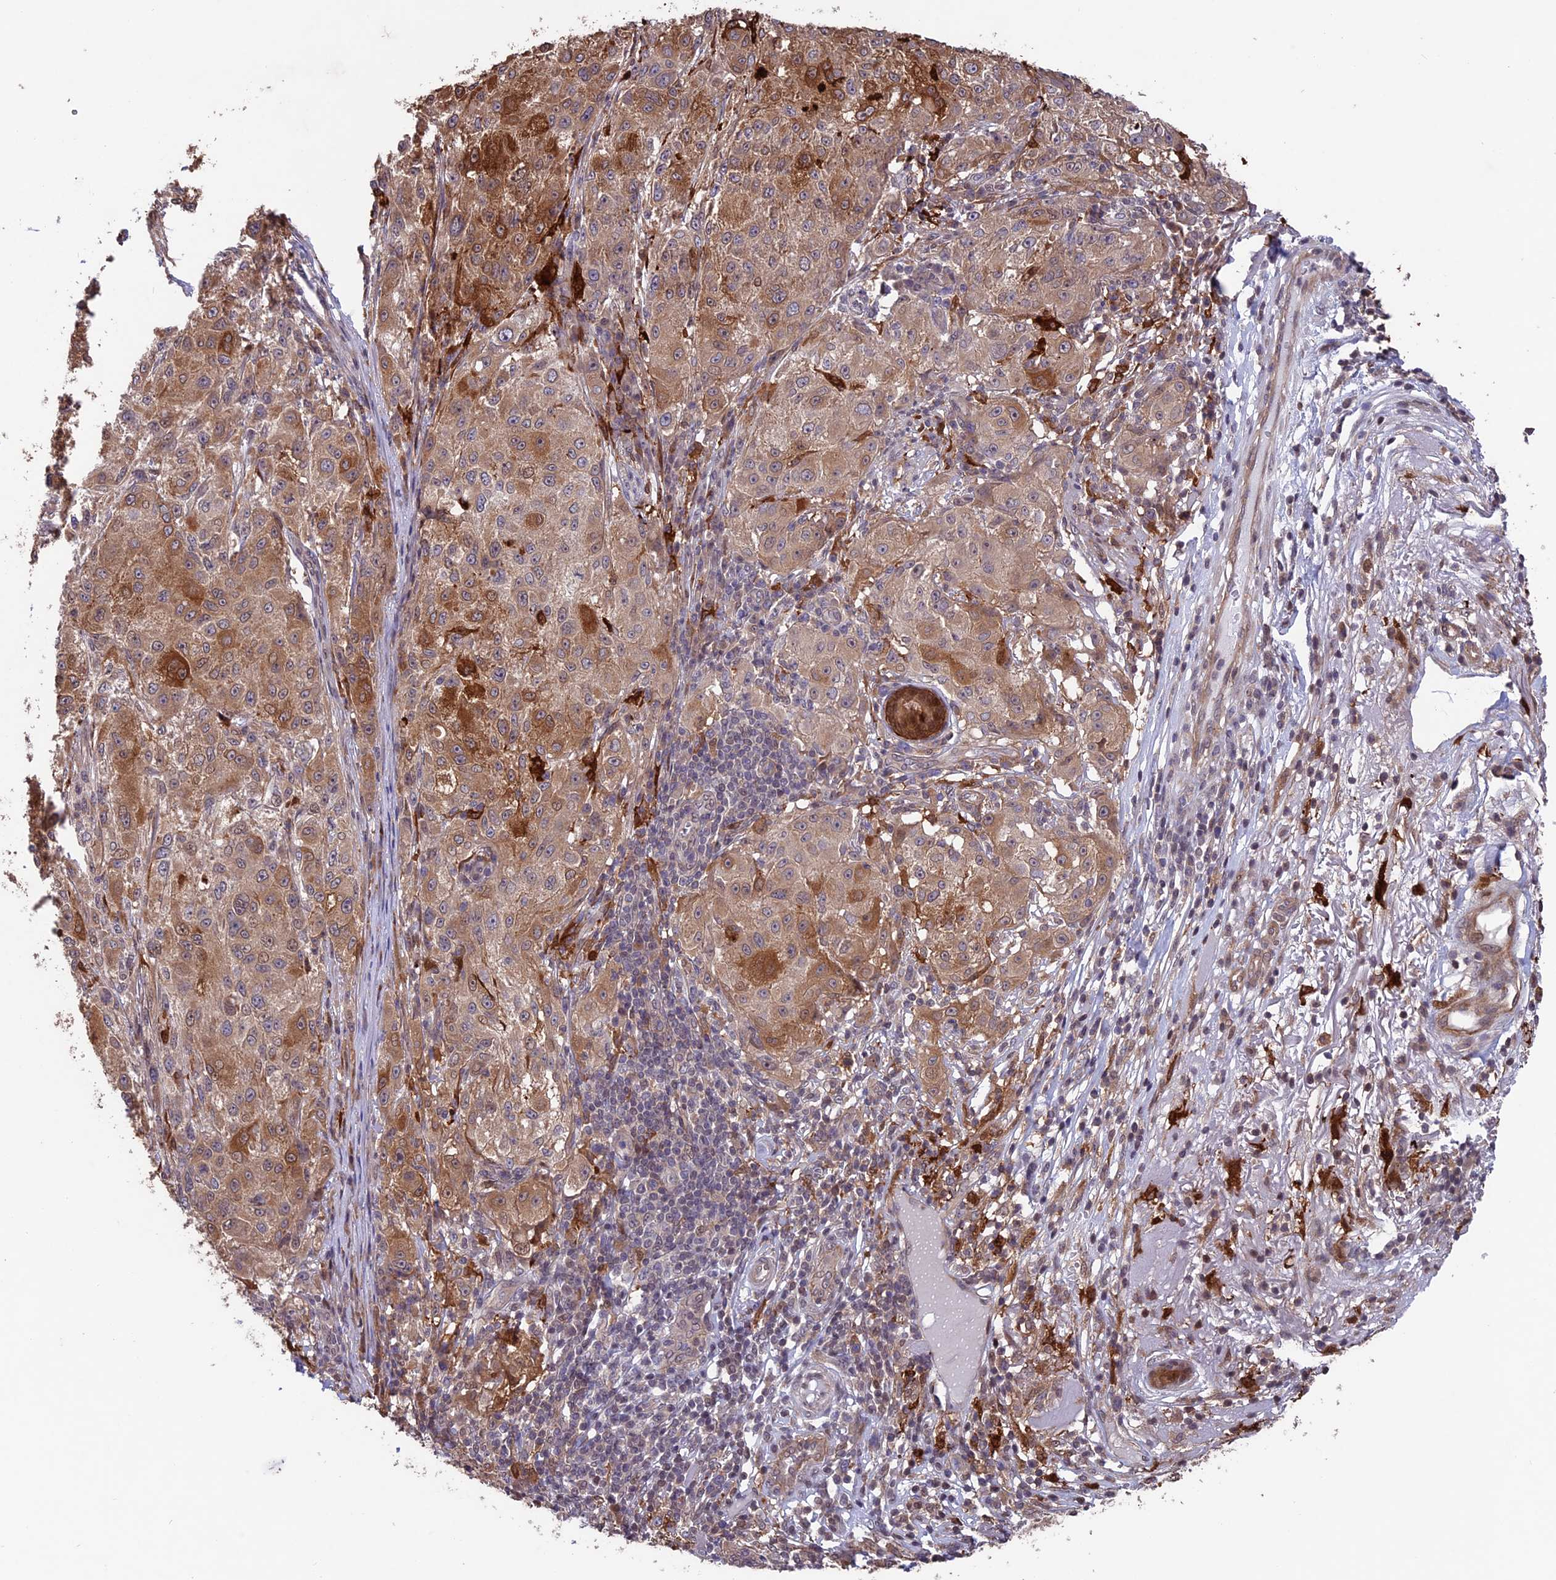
{"staining": {"intensity": "moderate", "quantity": ">75%", "location": "cytoplasmic/membranous"}, "tissue": "melanoma", "cell_type": "Tumor cells", "image_type": "cancer", "snomed": [{"axis": "morphology", "description": "Necrosis, NOS"}, {"axis": "morphology", "description": "Malignant melanoma, NOS"}, {"axis": "topography", "description": "Skin"}], "caption": "Immunohistochemical staining of malignant melanoma displays medium levels of moderate cytoplasmic/membranous protein staining in about >75% of tumor cells.", "gene": "MAST2", "patient": {"sex": "female", "age": 87}}